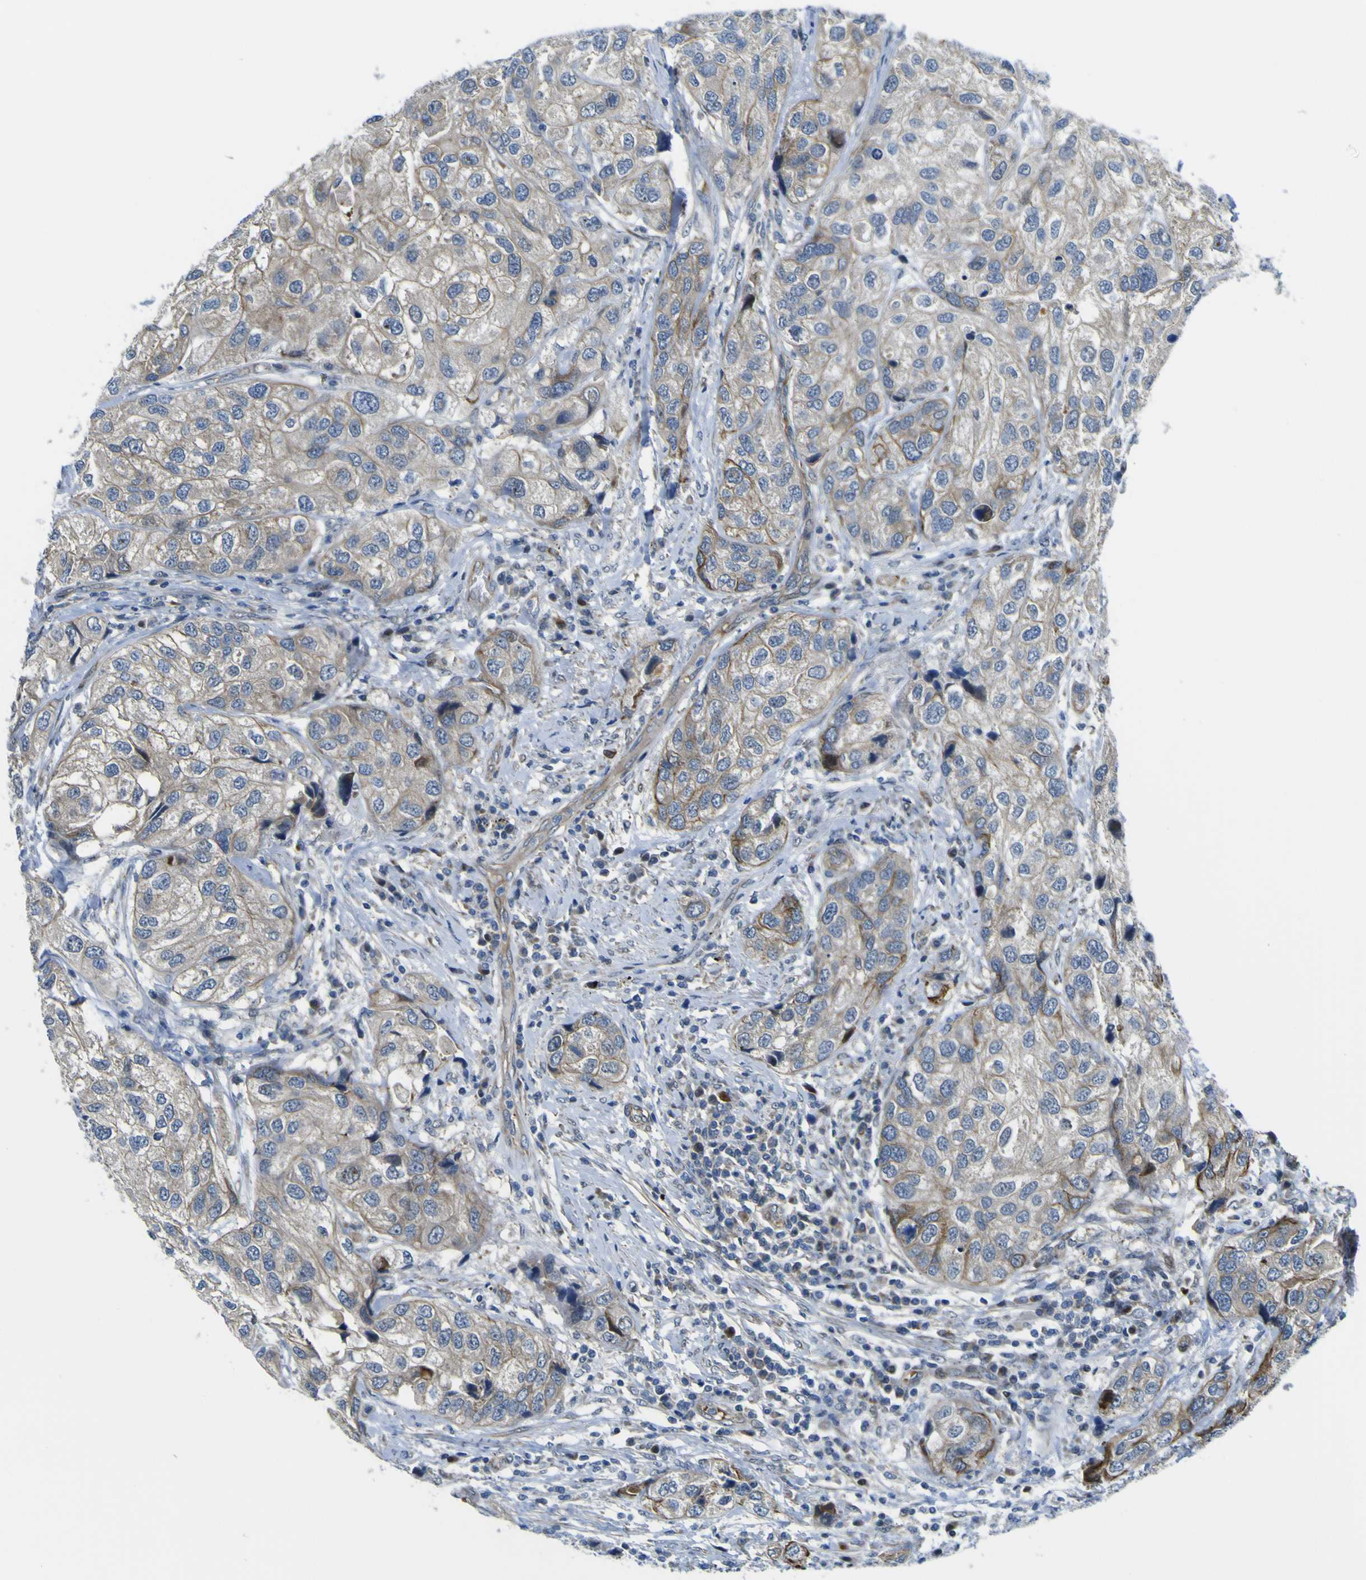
{"staining": {"intensity": "strong", "quantity": "<25%", "location": "cytoplasmic/membranous"}, "tissue": "urothelial cancer", "cell_type": "Tumor cells", "image_type": "cancer", "snomed": [{"axis": "morphology", "description": "Urothelial carcinoma, High grade"}, {"axis": "topography", "description": "Urinary bladder"}], "caption": "Immunohistochemical staining of urothelial cancer shows strong cytoplasmic/membranous protein staining in approximately <25% of tumor cells. (IHC, brightfield microscopy, high magnification).", "gene": "KDM7A", "patient": {"sex": "female", "age": 64}}